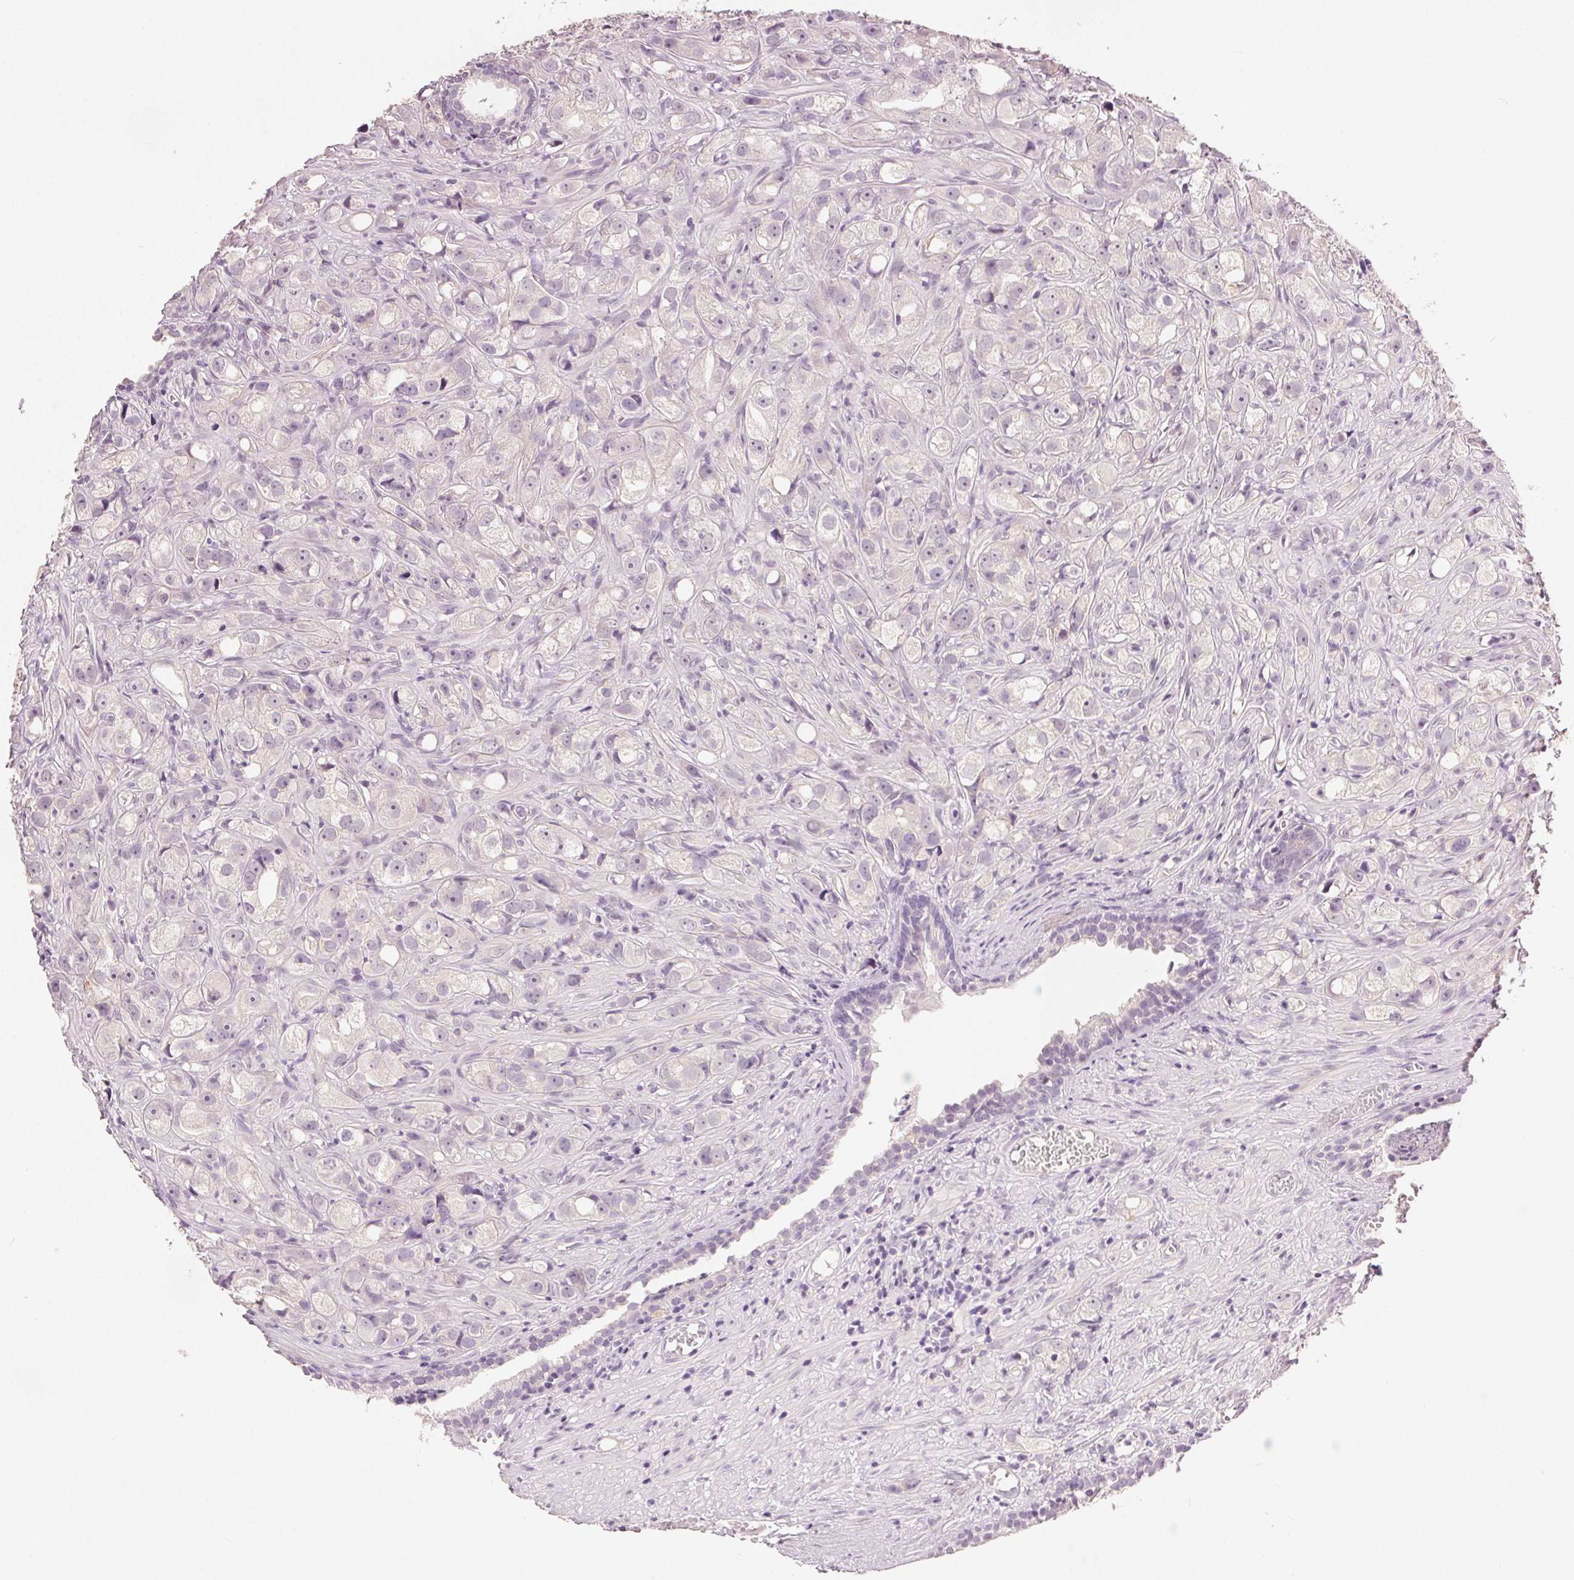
{"staining": {"intensity": "negative", "quantity": "none", "location": "none"}, "tissue": "prostate cancer", "cell_type": "Tumor cells", "image_type": "cancer", "snomed": [{"axis": "morphology", "description": "Adenocarcinoma, High grade"}, {"axis": "topography", "description": "Prostate"}], "caption": "Human prostate cancer (high-grade adenocarcinoma) stained for a protein using immunohistochemistry reveals no staining in tumor cells.", "gene": "CA12", "patient": {"sex": "male", "age": 75}}